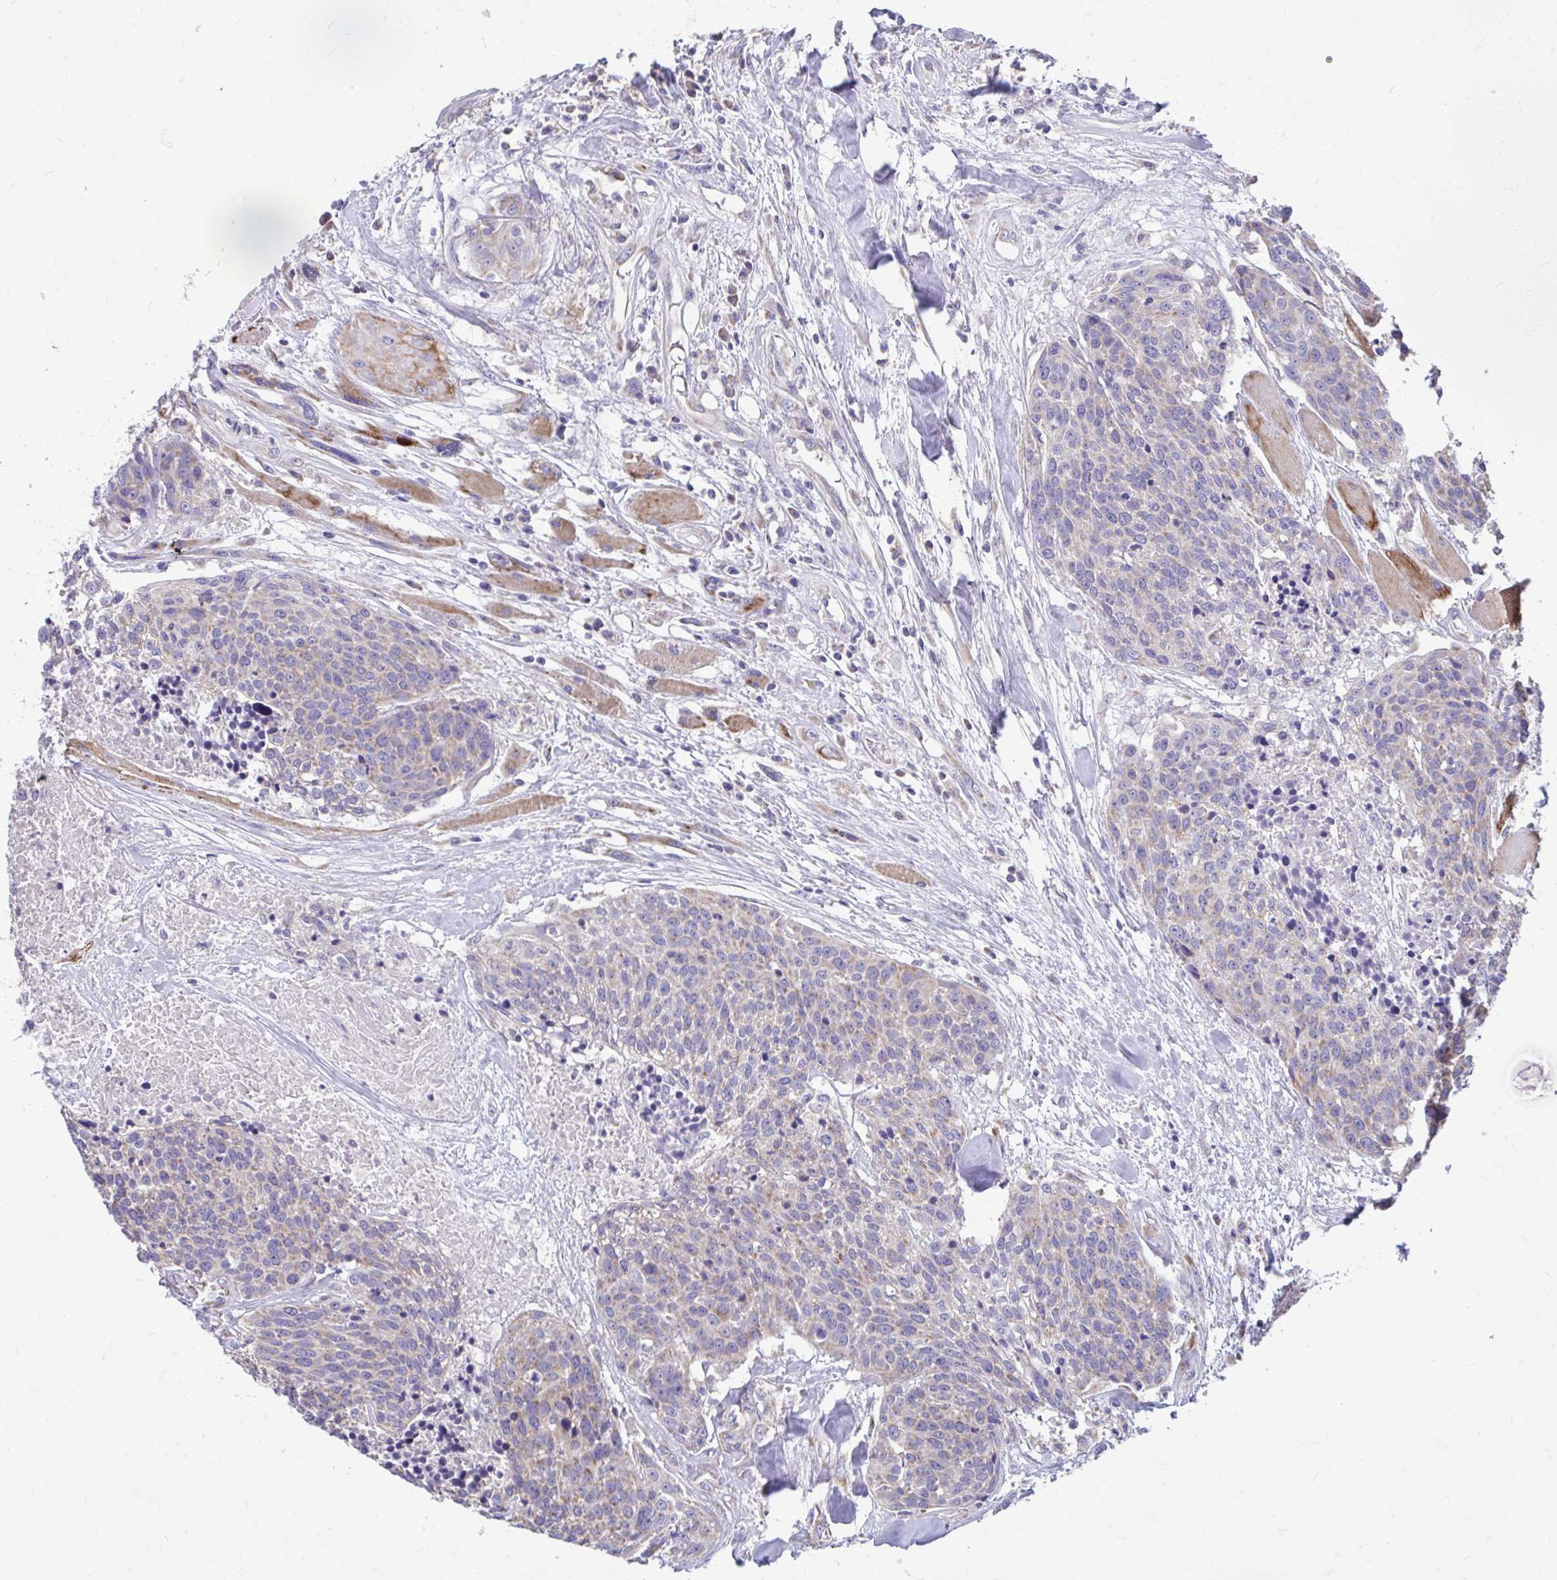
{"staining": {"intensity": "weak", "quantity": "25%-75%", "location": "cytoplasmic/membranous"}, "tissue": "head and neck cancer", "cell_type": "Tumor cells", "image_type": "cancer", "snomed": [{"axis": "morphology", "description": "Squamous cell carcinoma, NOS"}, {"axis": "topography", "description": "Oral tissue"}, {"axis": "topography", "description": "Head-Neck"}], "caption": "Immunohistochemical staining of head and neck cancer (squamous cell carcinoma) demonstrates low levels of weak cytoplasmic/membranous staining in about 25%-75% of tumor cells. (DAB (3,3'-diaminobenzidine) = brown stain, brightfield microscopy at high magnification).", "gene": "LINGO4", "patient": {"sex": "male", "age": 64}}